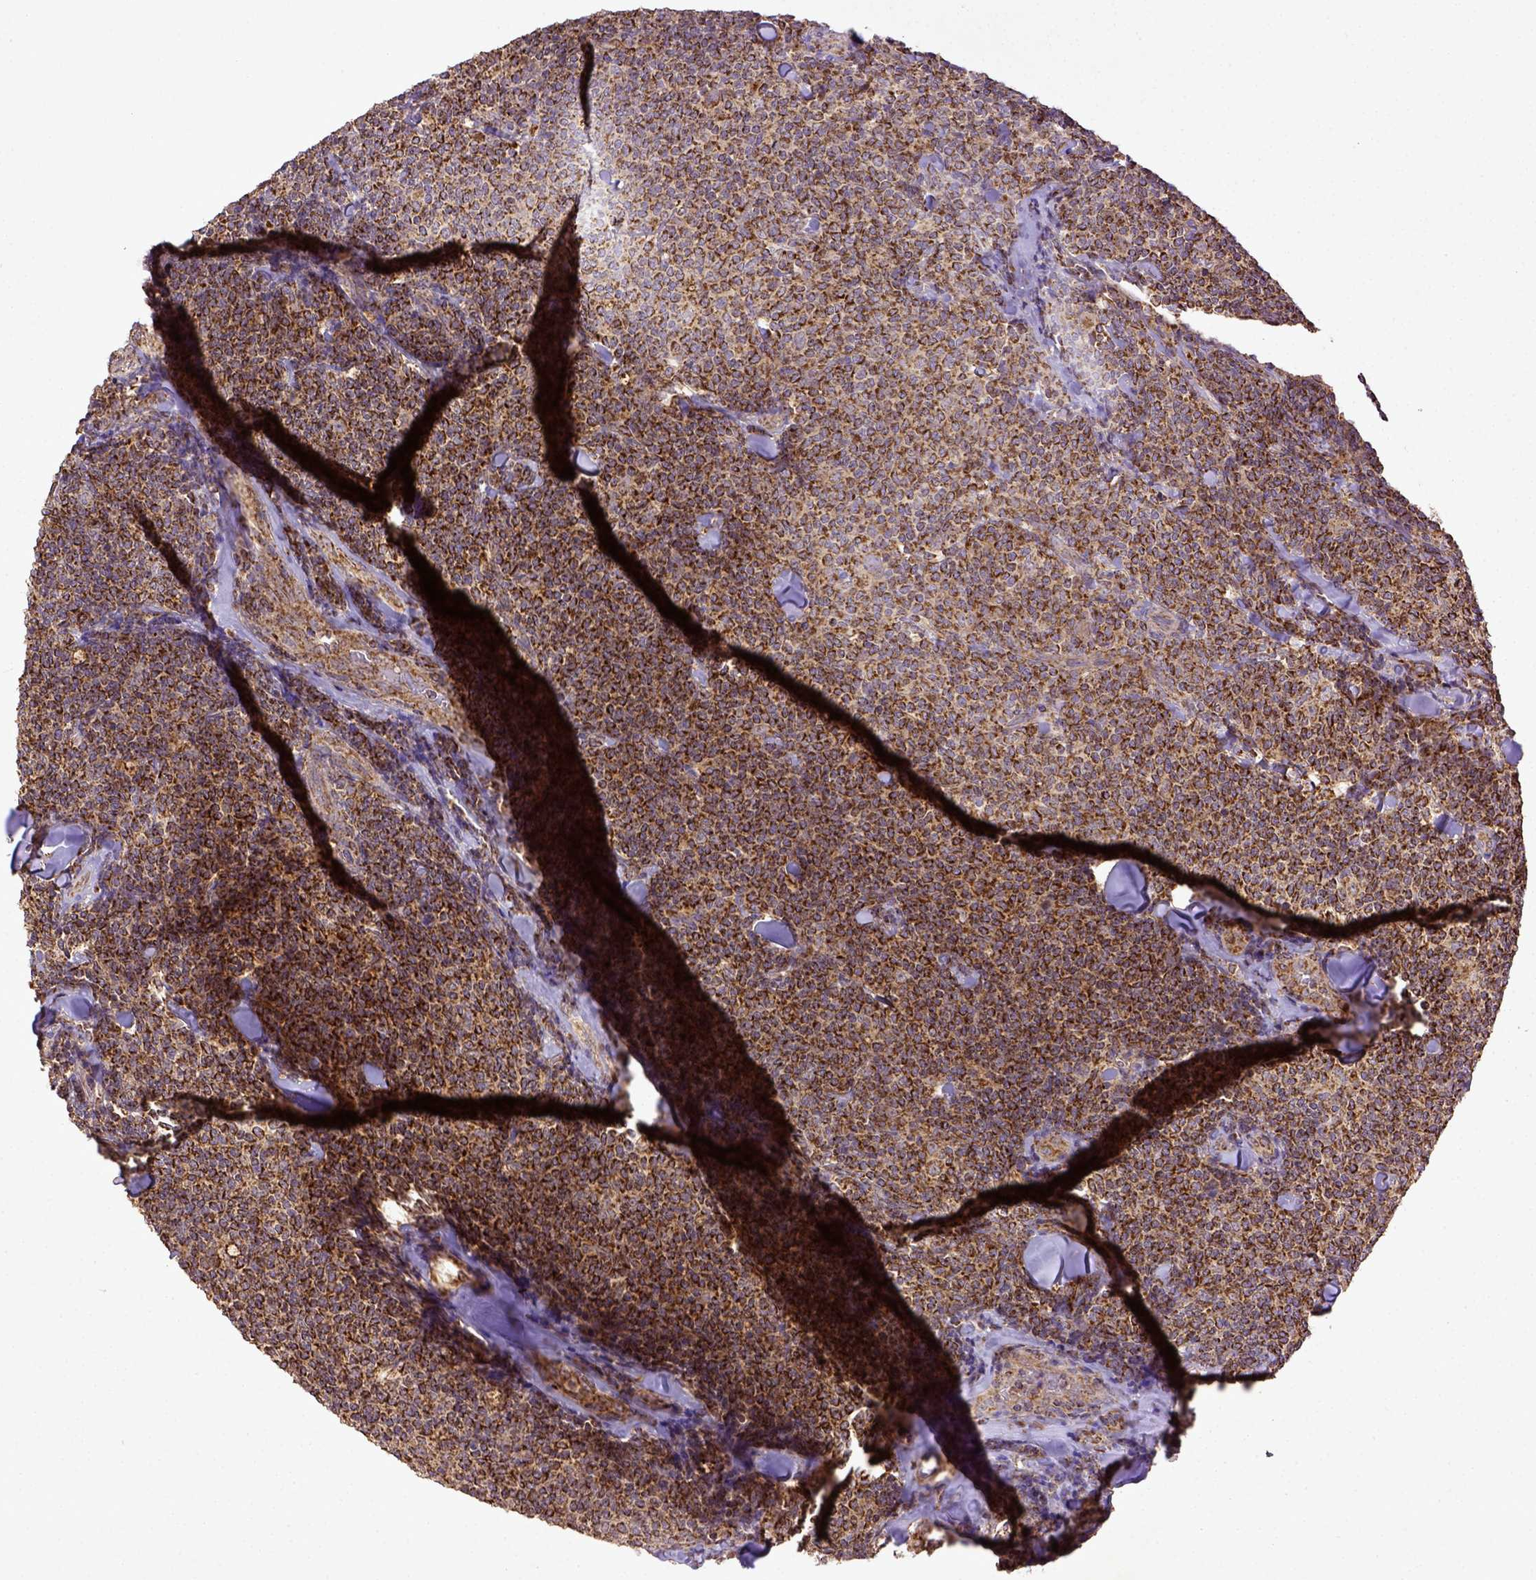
{"staining": {"intensity": "strong", "quantity": ">75%", "location": "cytoplasmic/membranous"}, "tissue": "lymphoma", "cell_type": "Tumor cells", "image_type": "cancer", "snomed": [{"axis": "morphology", "description": "Malignant lymphoma, non-Hodgkin's type, Low grade"}, {"axis": "topography", "description": "Lymph node"}], "caption": "Low-grade malignant lymphoma, non-Hodgkin's type stained for a protein (brown) displays strong cytoplasmic/membranous positive expression in about >75% of tumor cells.", "gene": "MT-CO1", "patient": {"sex": "female", "age": 56}}